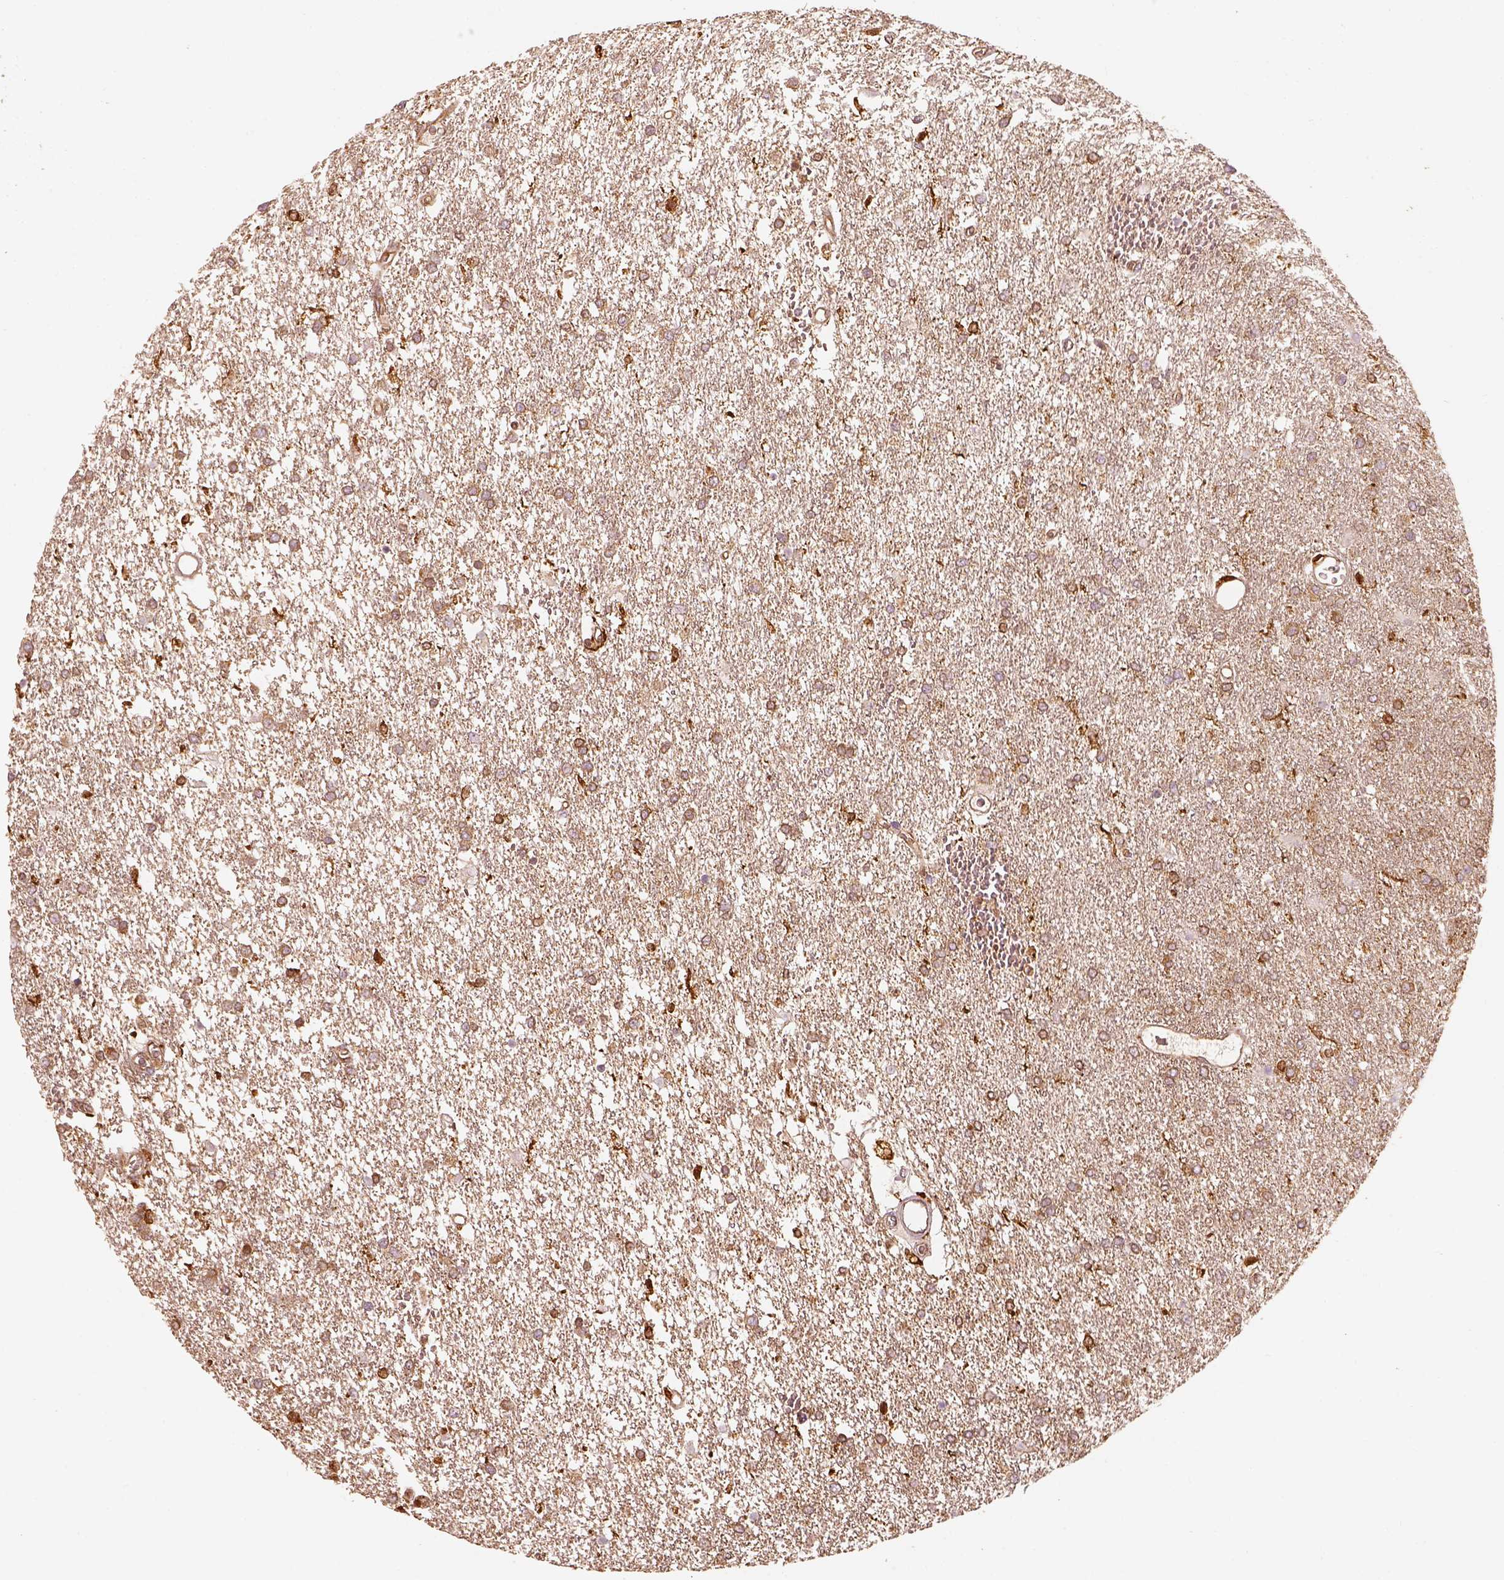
{"staining": {"intensity": "moderate", "quantity": "25%-75%", "location": "cytoplasmic/membranous"}, "tissue": "glioma", "cell_type": "Tumor cells", "image_type": "cancer", "snomed": [{"axis": "morphology", "description": "Glioma, malignant, High grade"}, {"axis": "topography", "description": "Brain"}], "caption": "Brown immunohistochemical staining in human glioma shows moderate cytoplasmic/membranous positivity in about 25%-75% of tumor cells.", "gene": "FSCN1", "patient": {"sex": "female", "age": 61}}